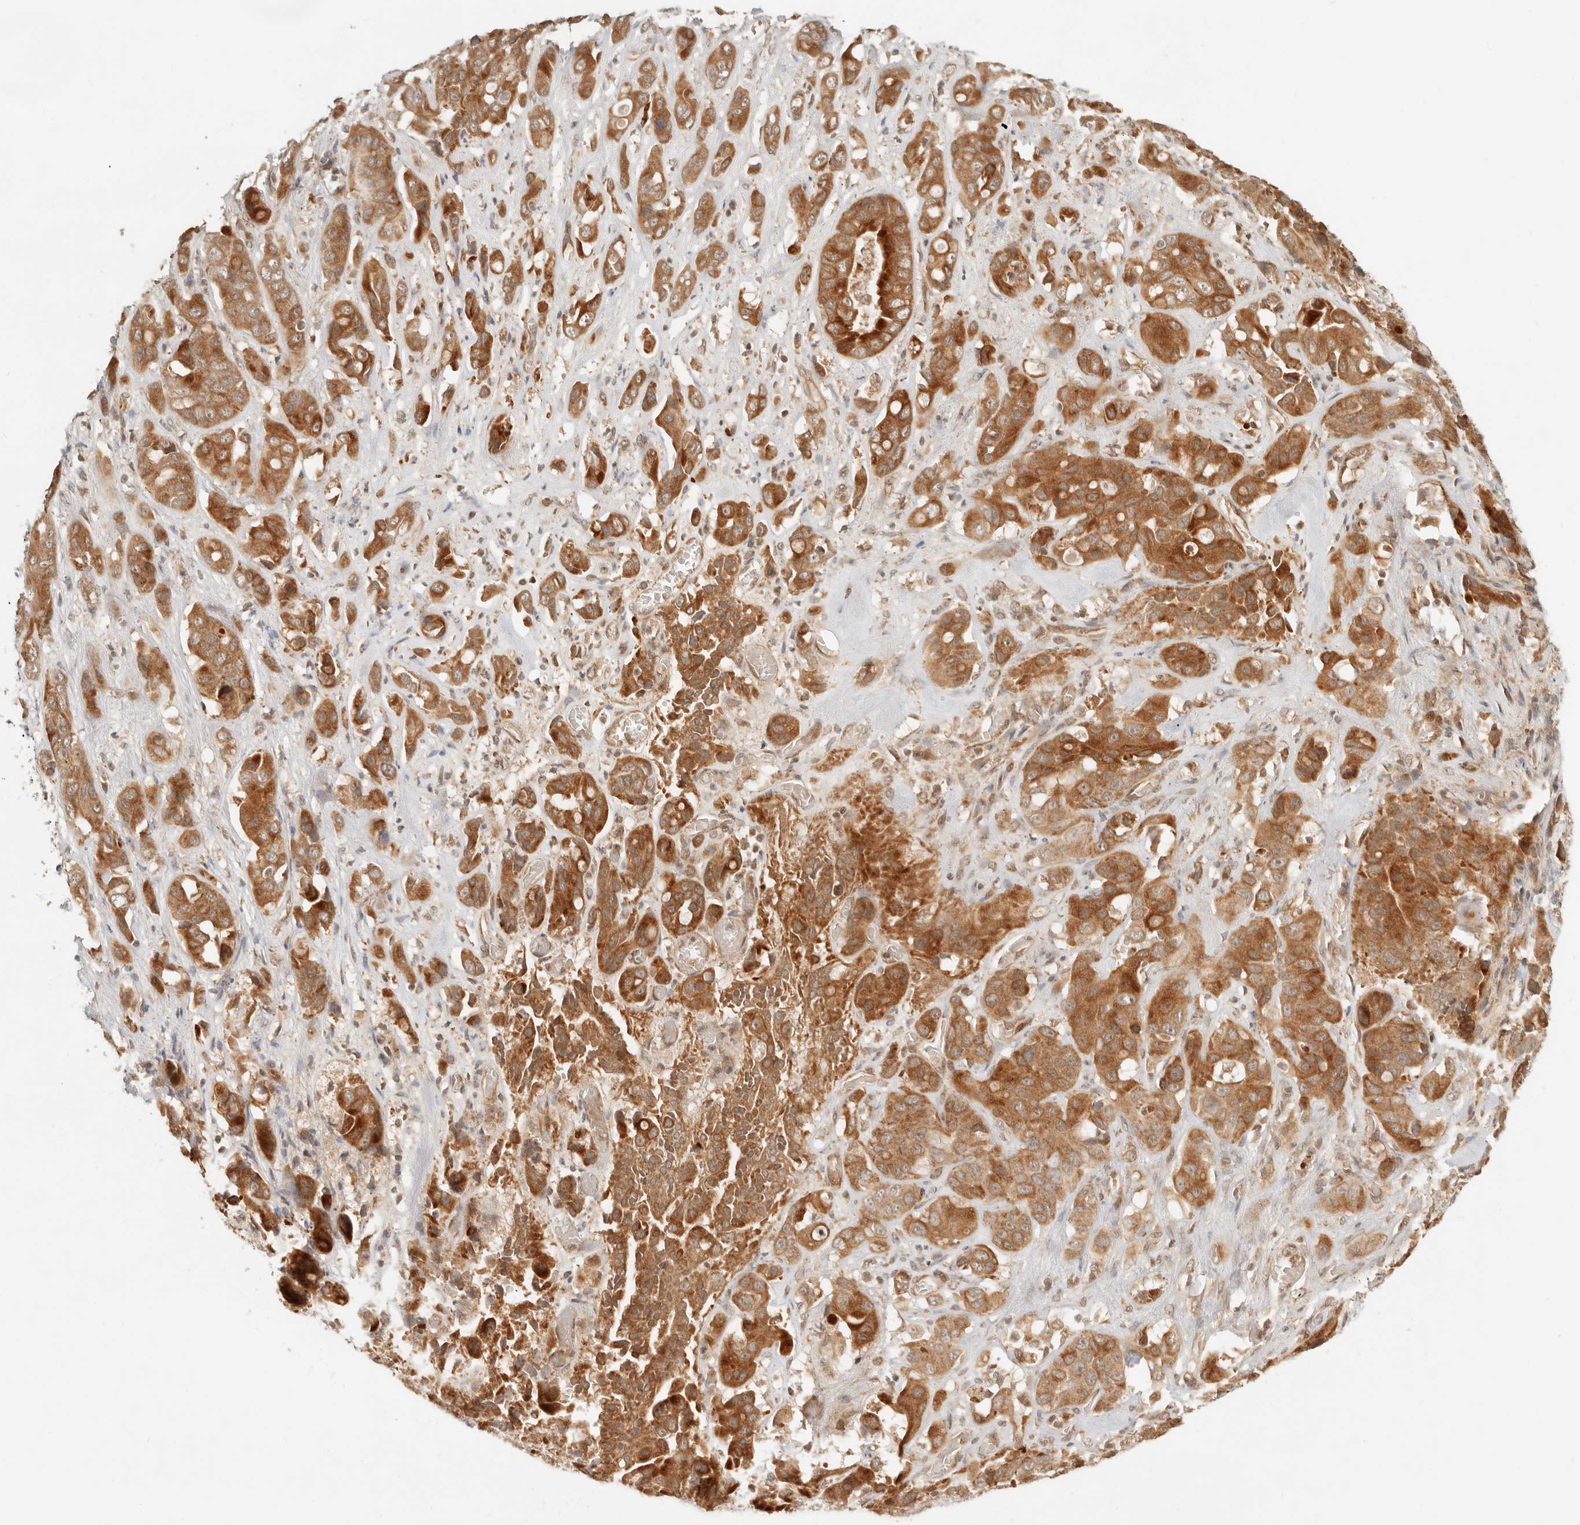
{"staining": {"intensity": "moderate", "quantity": ">75%", "location": "cytoplasmic/membranous"}, "tissue": "liver cancer", "cell_type": "Tumor cells", "image_type": "cancer", "snomed": [{"axis": "morphology", "description": "Cholangiocarcinoma"}, {"axis": "topography", "description": "Liver"}], "caption": "Immunohistochemistry (IHC) (DAB) staining of liver cancer (cholangiocarcinoma) shows moderate cytoplasmic/membranous protein expression in approximately >75% of tumor cells.", "gene": "BAALC", "patient": {"sex": "female", "age": 52}}